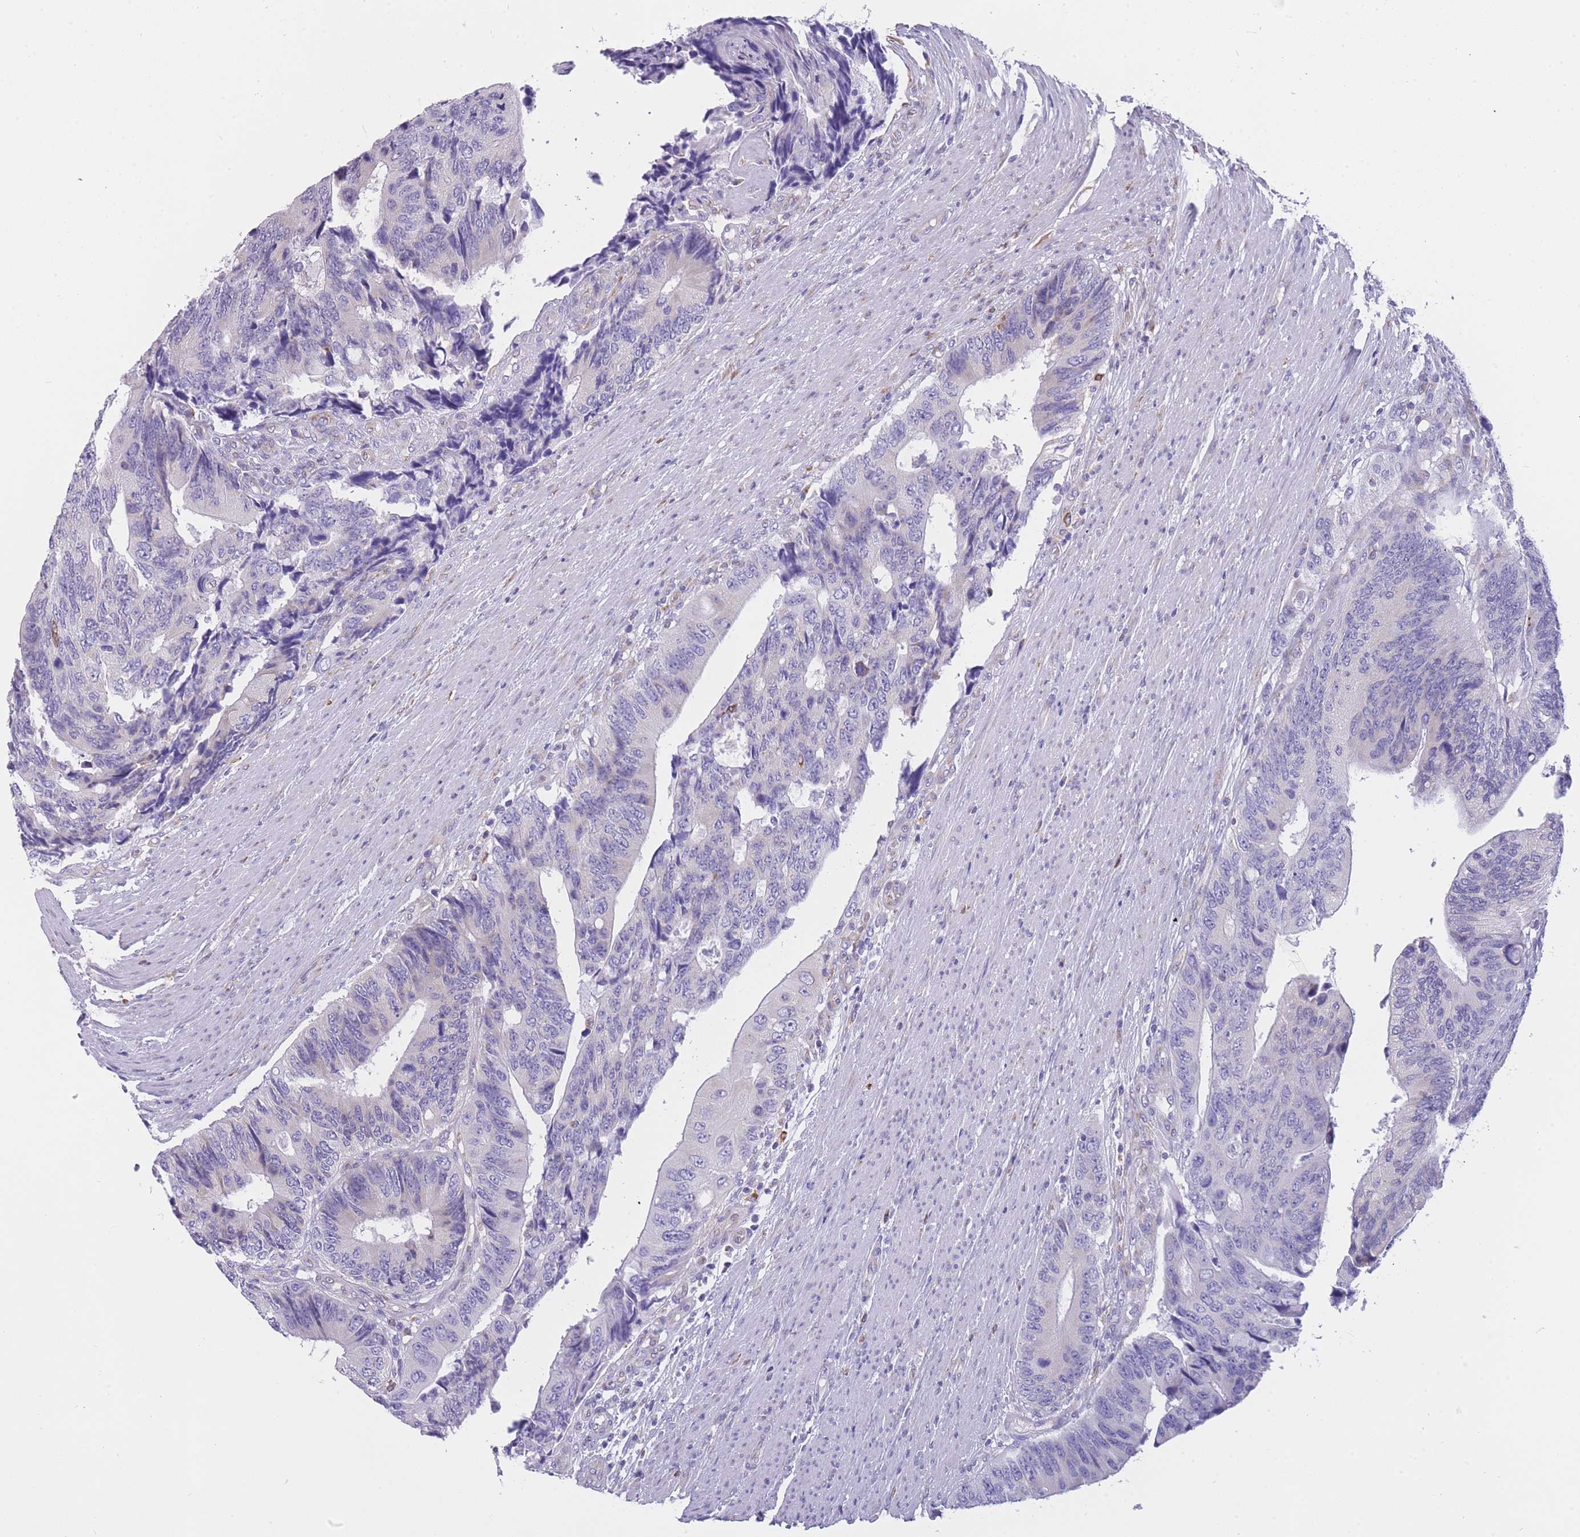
{"staining": {"intensity": "negative", "quantity": "none", "location": "none"}, "tissue": "colorectal cancer", "cell_type": "Tumor cells", "image_type": "cancer", "snomed": [{"axis": "morphology", "description": "Adenocarcinoma, NOS"}, {"axis": "topography", "description": "Colon"}], "caption": "Tumor cells show no significant protein staining in colorectal cancer (adenocarcinoma).", "gene": "ZNF662", "patient": {"sex": "male", "age": 87}}